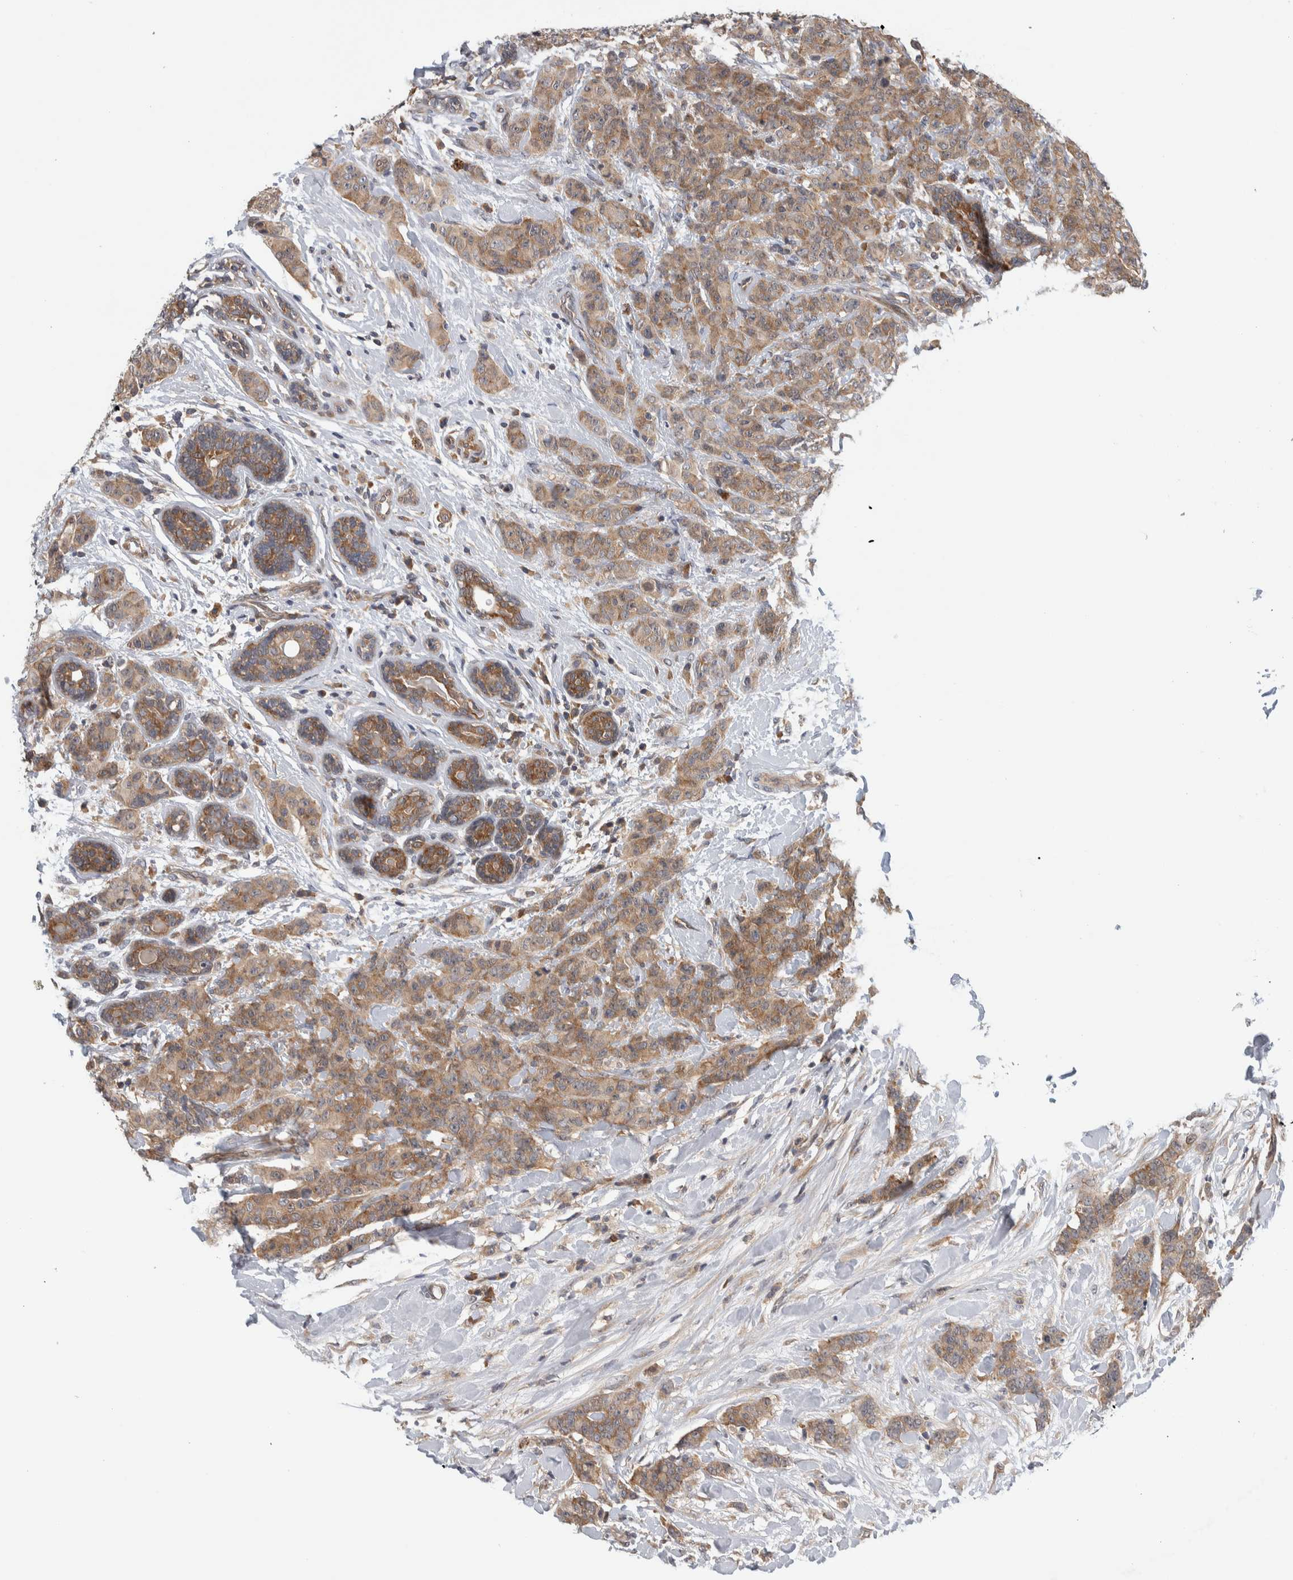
{"staining": {"intensity": "moderate", "quantity": ">75%", "location": "cytoplasmic/membranous"}, "tissue": "breast cancer", "cell_type": "Tumor cells", "image_type": "cancer", "snomed": [{"axis": "morphology", "description": "Normal tissue, NOS"}, {"axis": "morphology", "description": "Duct carcinoma"}, {"axis": "topography", "description": "Breast"}], "caption": "Human breast cancer stained for a protein (brown) exhibits moderate cytoplasmic/membranous positive staining in approximately >75% of tumor cells.", "gene": "CCDC43", "patient": {"sex": "female", "age": 40}}